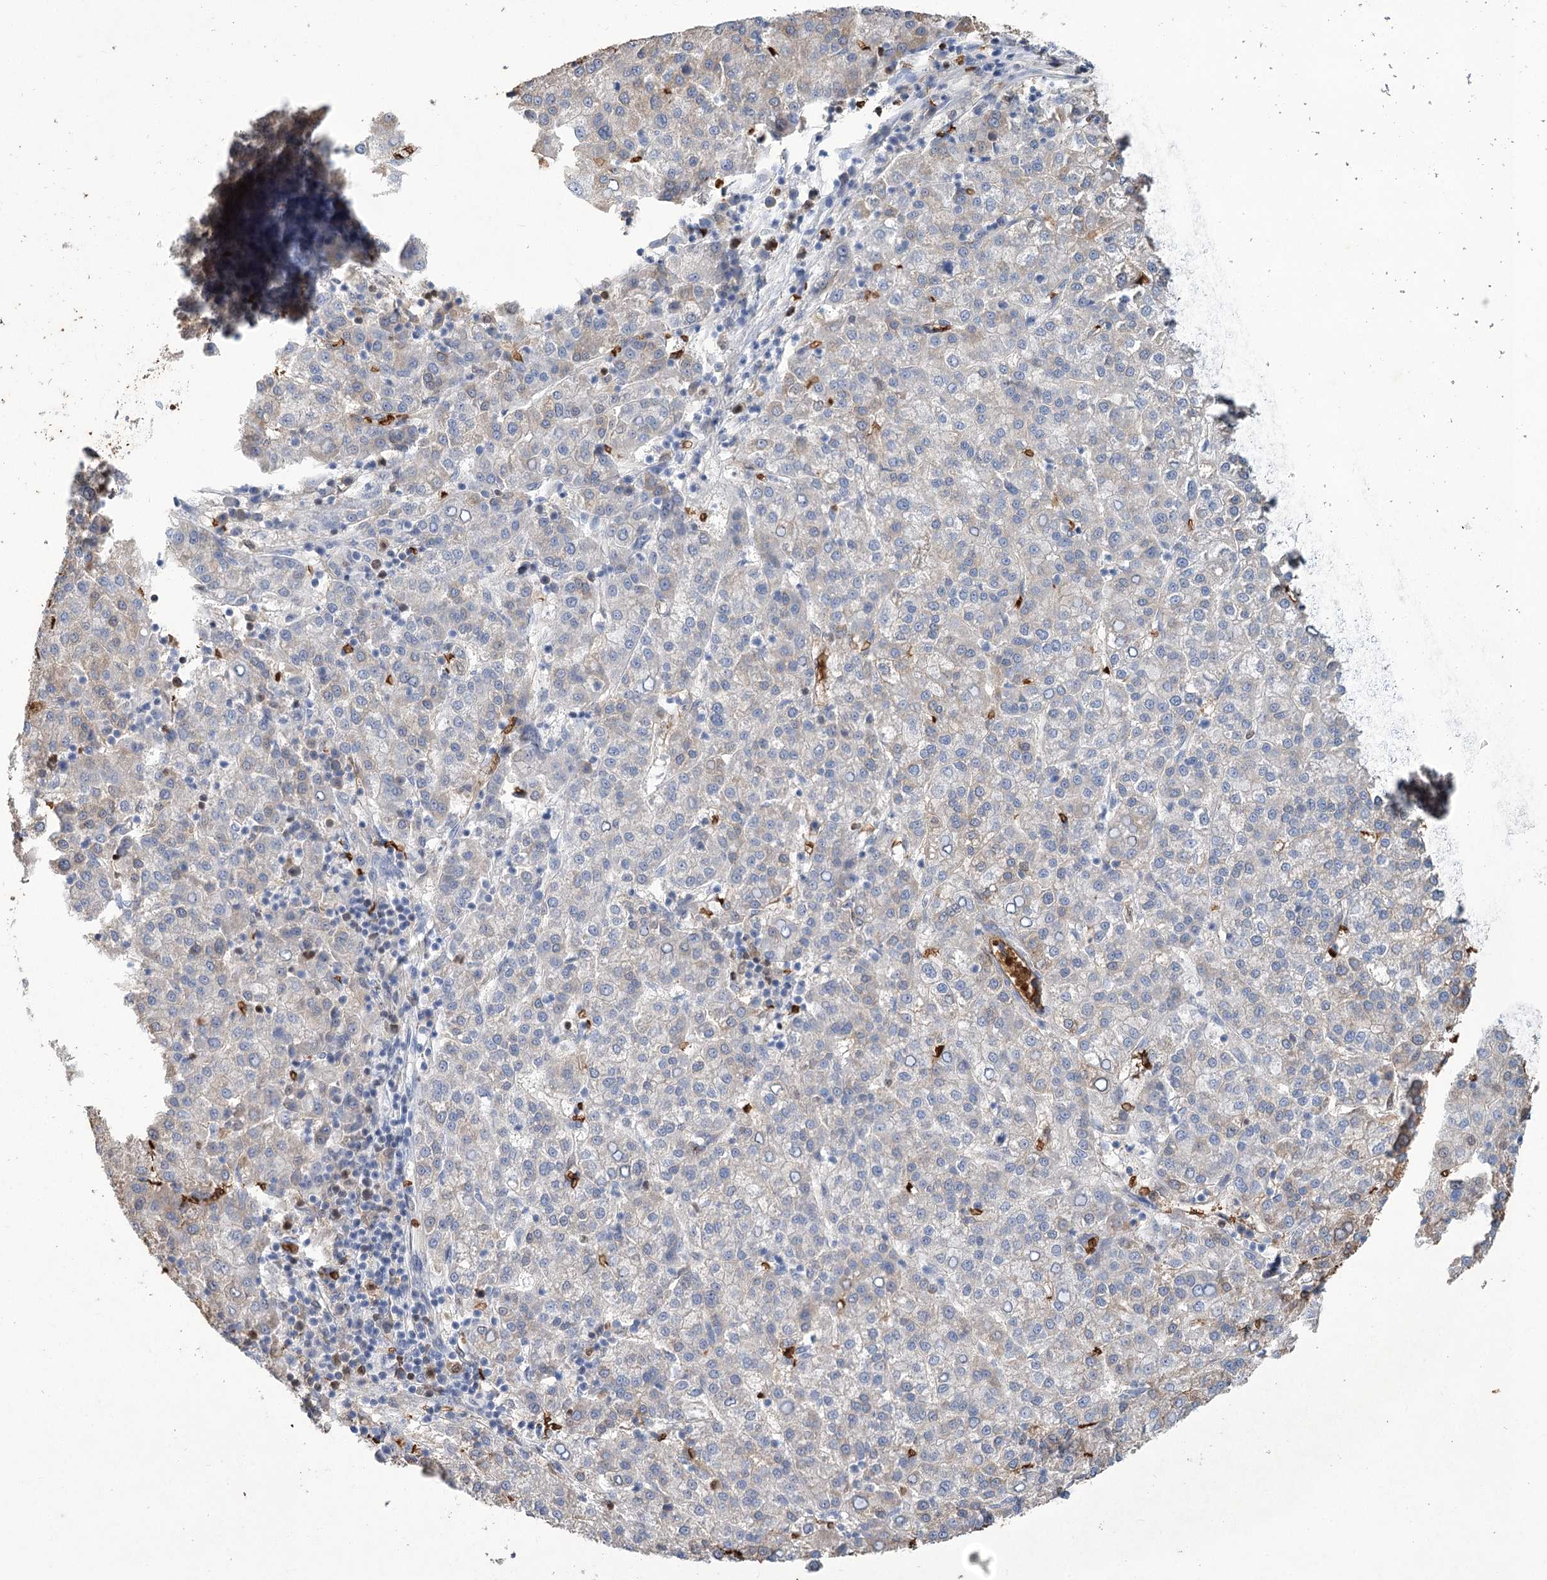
{"staining": {"intensity": "negative", "quantity": "none", "location": "none"}, "tissue": "liver cancer", "cell_type": "Tumor cells", "image_type": "cancer", "snomed": [{"axis": "morphology", "description": "Carcinoma, Hepatocellular, NOS"}, {"axis": "topography", "description": "Liver"}], "caption": "Liver hepatocellular carcinoma was stained to show a protein in brown. There is no significant staining in tumor cells. (DAB (3,3'-diaminobenzidine) immunohistochemistry (IHC), high magnification).", "gene": "HBA1", "patient": {"sex": "female", "age": 58}}